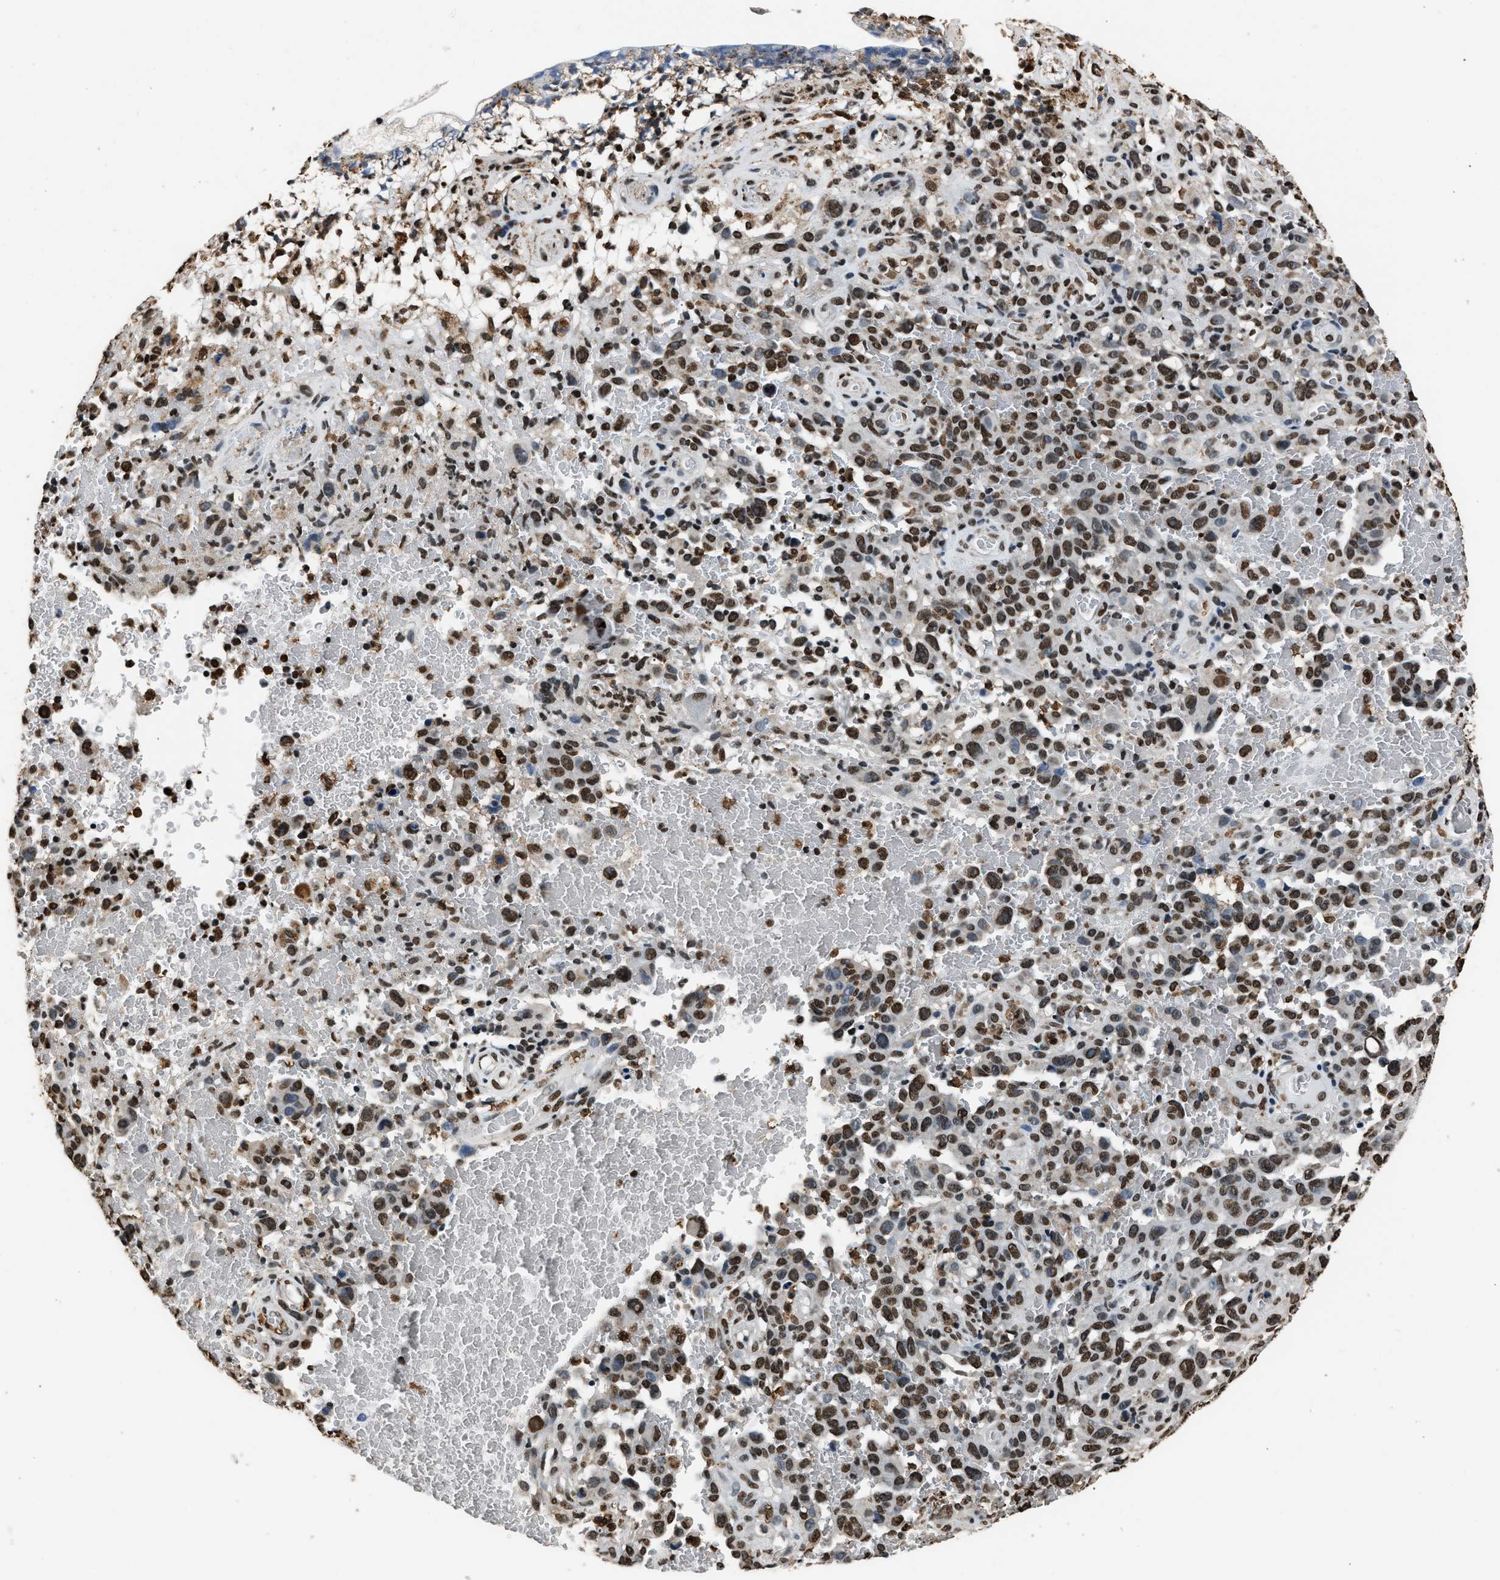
{"staining": {"intensity": "moderate", "quantity": ">75%", "location": "nuclear"}, "tissue": "melanoma", "cell_type": "Tumor cells", "image_type": "cancer", "snomed": [{"axis": "morphology", "description": "Malignant melanoma, NOS"}, {"axis": "topography", "description": "Skin"}], "caption": "A brown stain highlights moderate nuclear staining of a protein in melanoma tumor cells.", "gene": "SAFB", "patient": {"sex": "female", "age": 82}}